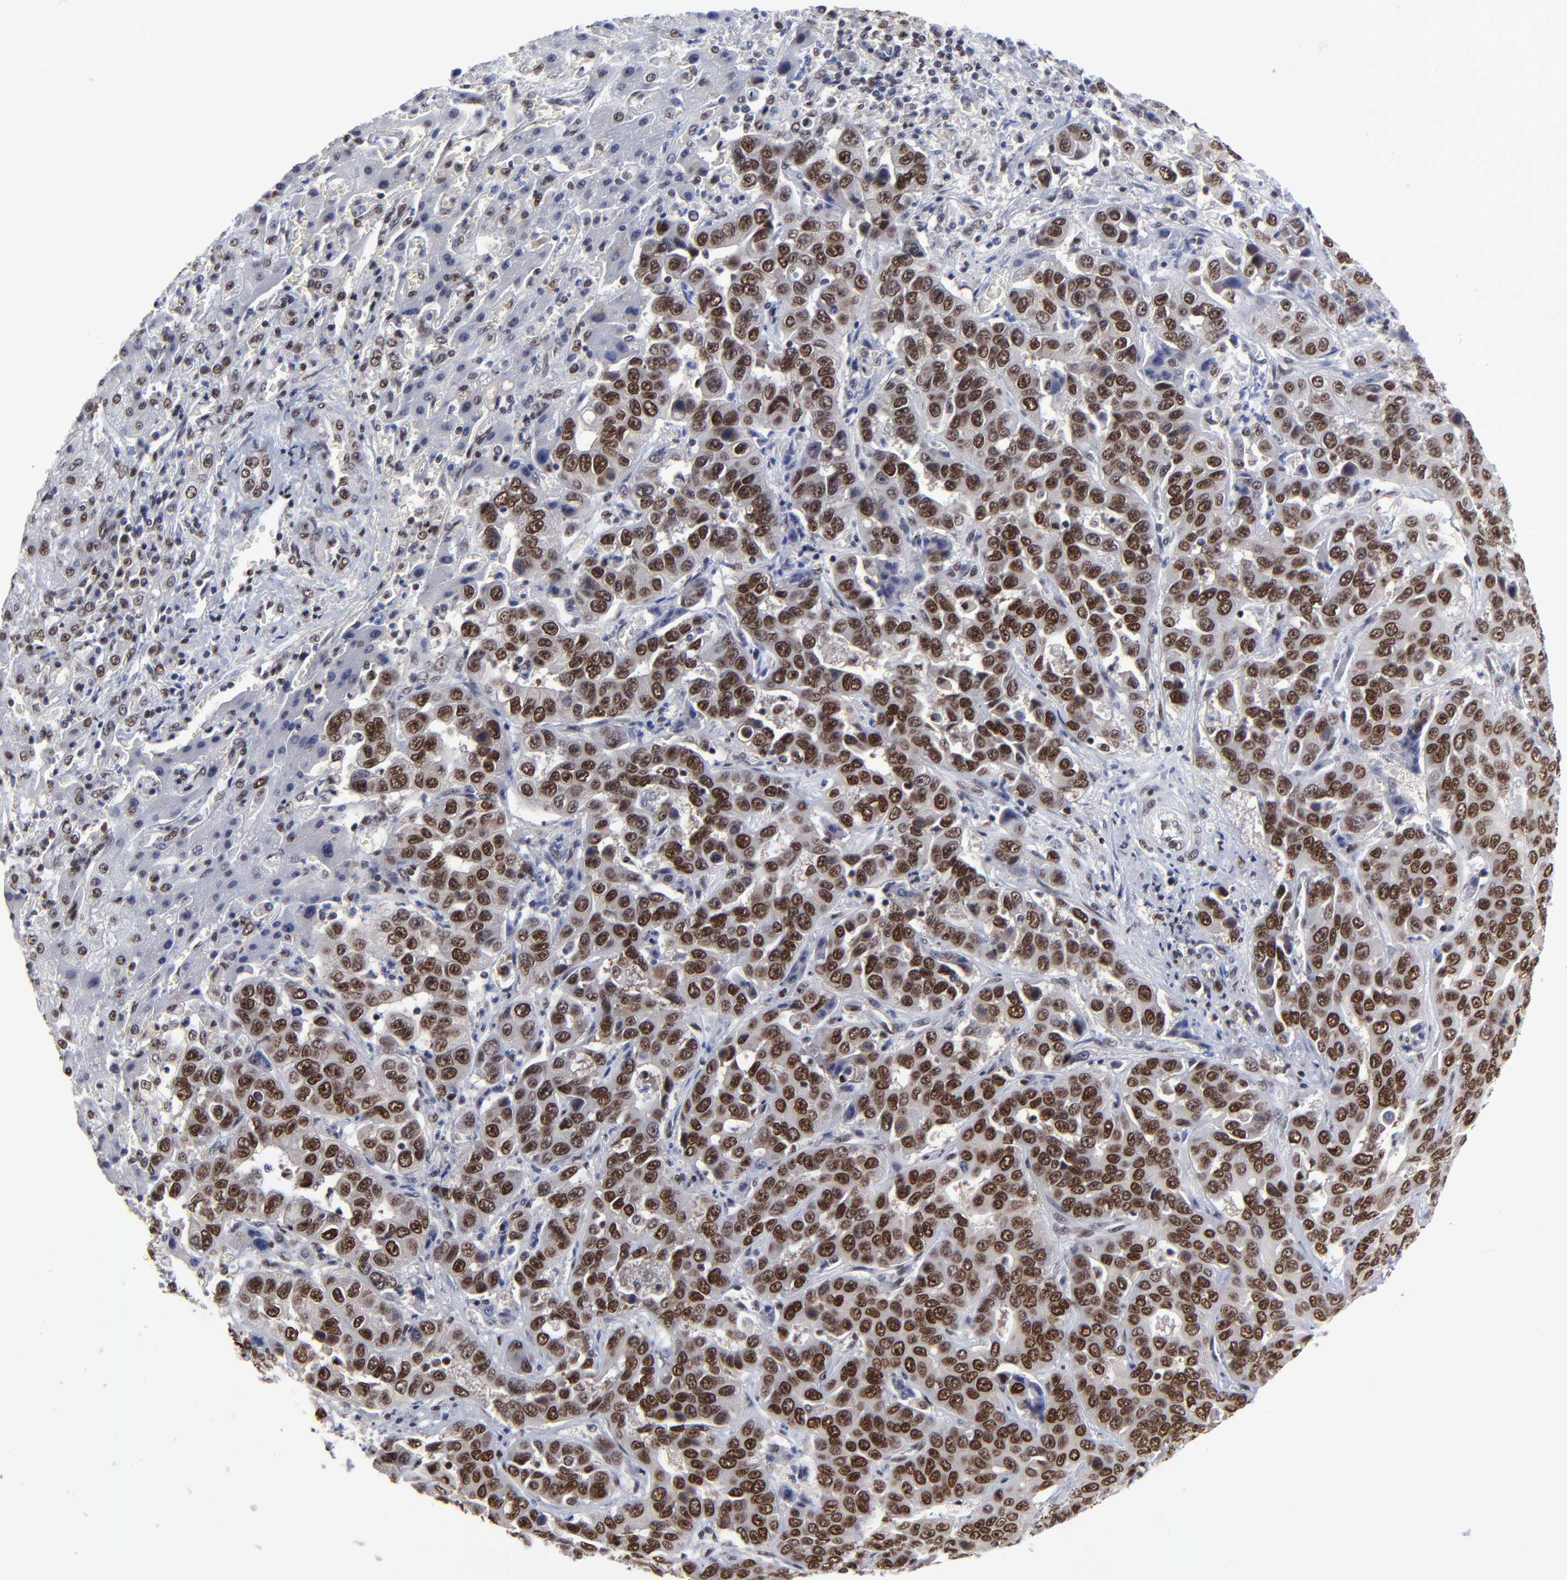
{"staining": {"intensity": "strong", "quantity": ">75%", "location": "nuclear"}, "tissue": "liver cancer", "cell_type": "Tumor cells", "image_type": "cancer", "snomed": [{"axis": "morphology", "description": "Cholangiocarcinoma"}, {"axis": "topography", "description": "Liver"}], "caption": "Liver cancer stained for a protein (brown) displays strong nuclear positive staining in about >75% of tumor cells.", "gene": "ZMYM3", "patient": {"sex": "female", "age": 52}}